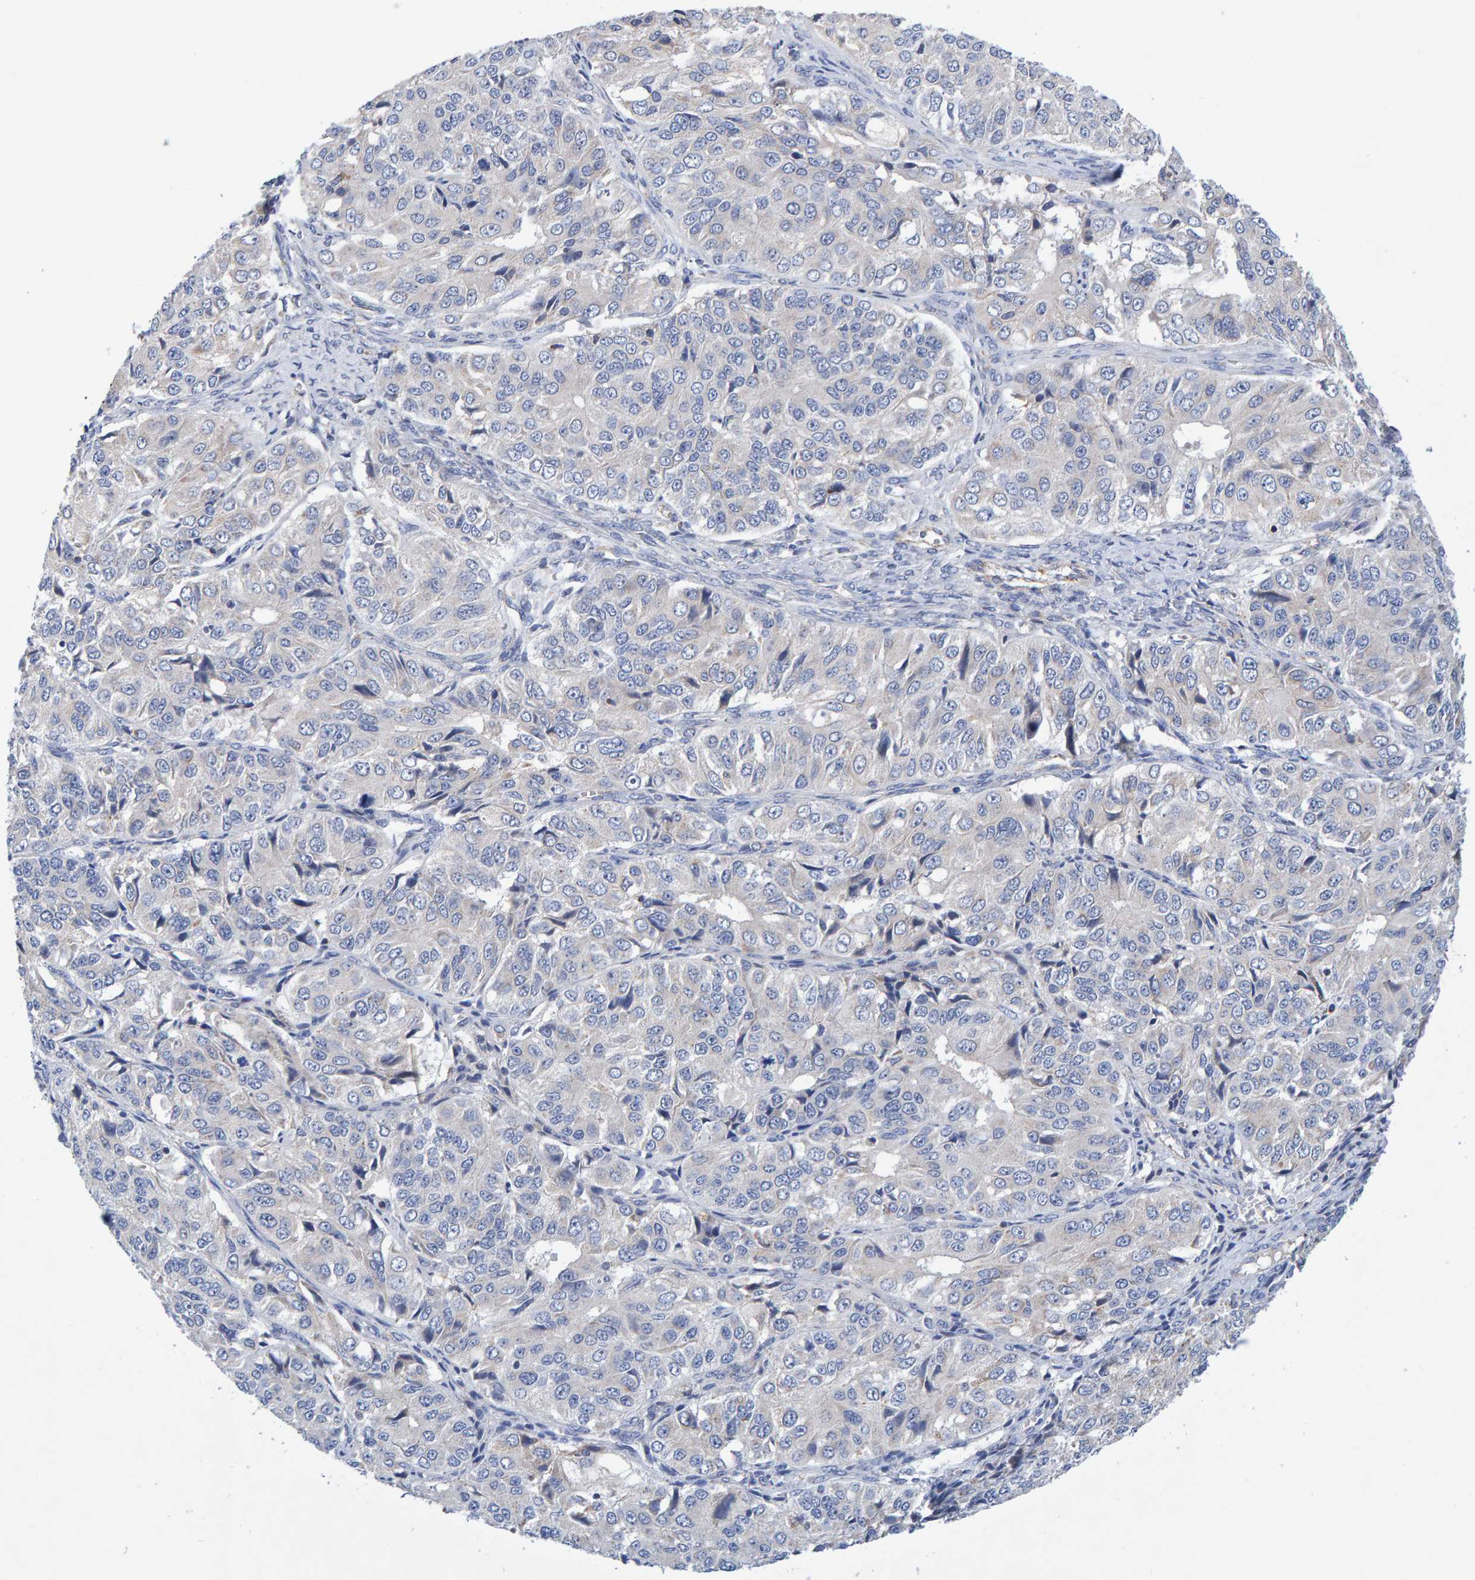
{"staining": {"intensity": "negative", "quantity": "none", "location": "none"}, "tissue": "ovarian cancer", "cell_type": "Tumor cells", "image_type": "cancer", "snomed": [{"axis": "morphology", "description": "Carcinoma, endometroid"}, {"axis": "topography", "description": "Ovary"}], "caption": "The photomicrograph displays no staining of tumor cells in ovarian cancer (endometroid carcinoma).", "gene": "EFR3A", "patient": {"sex": "female", "age": 51}}